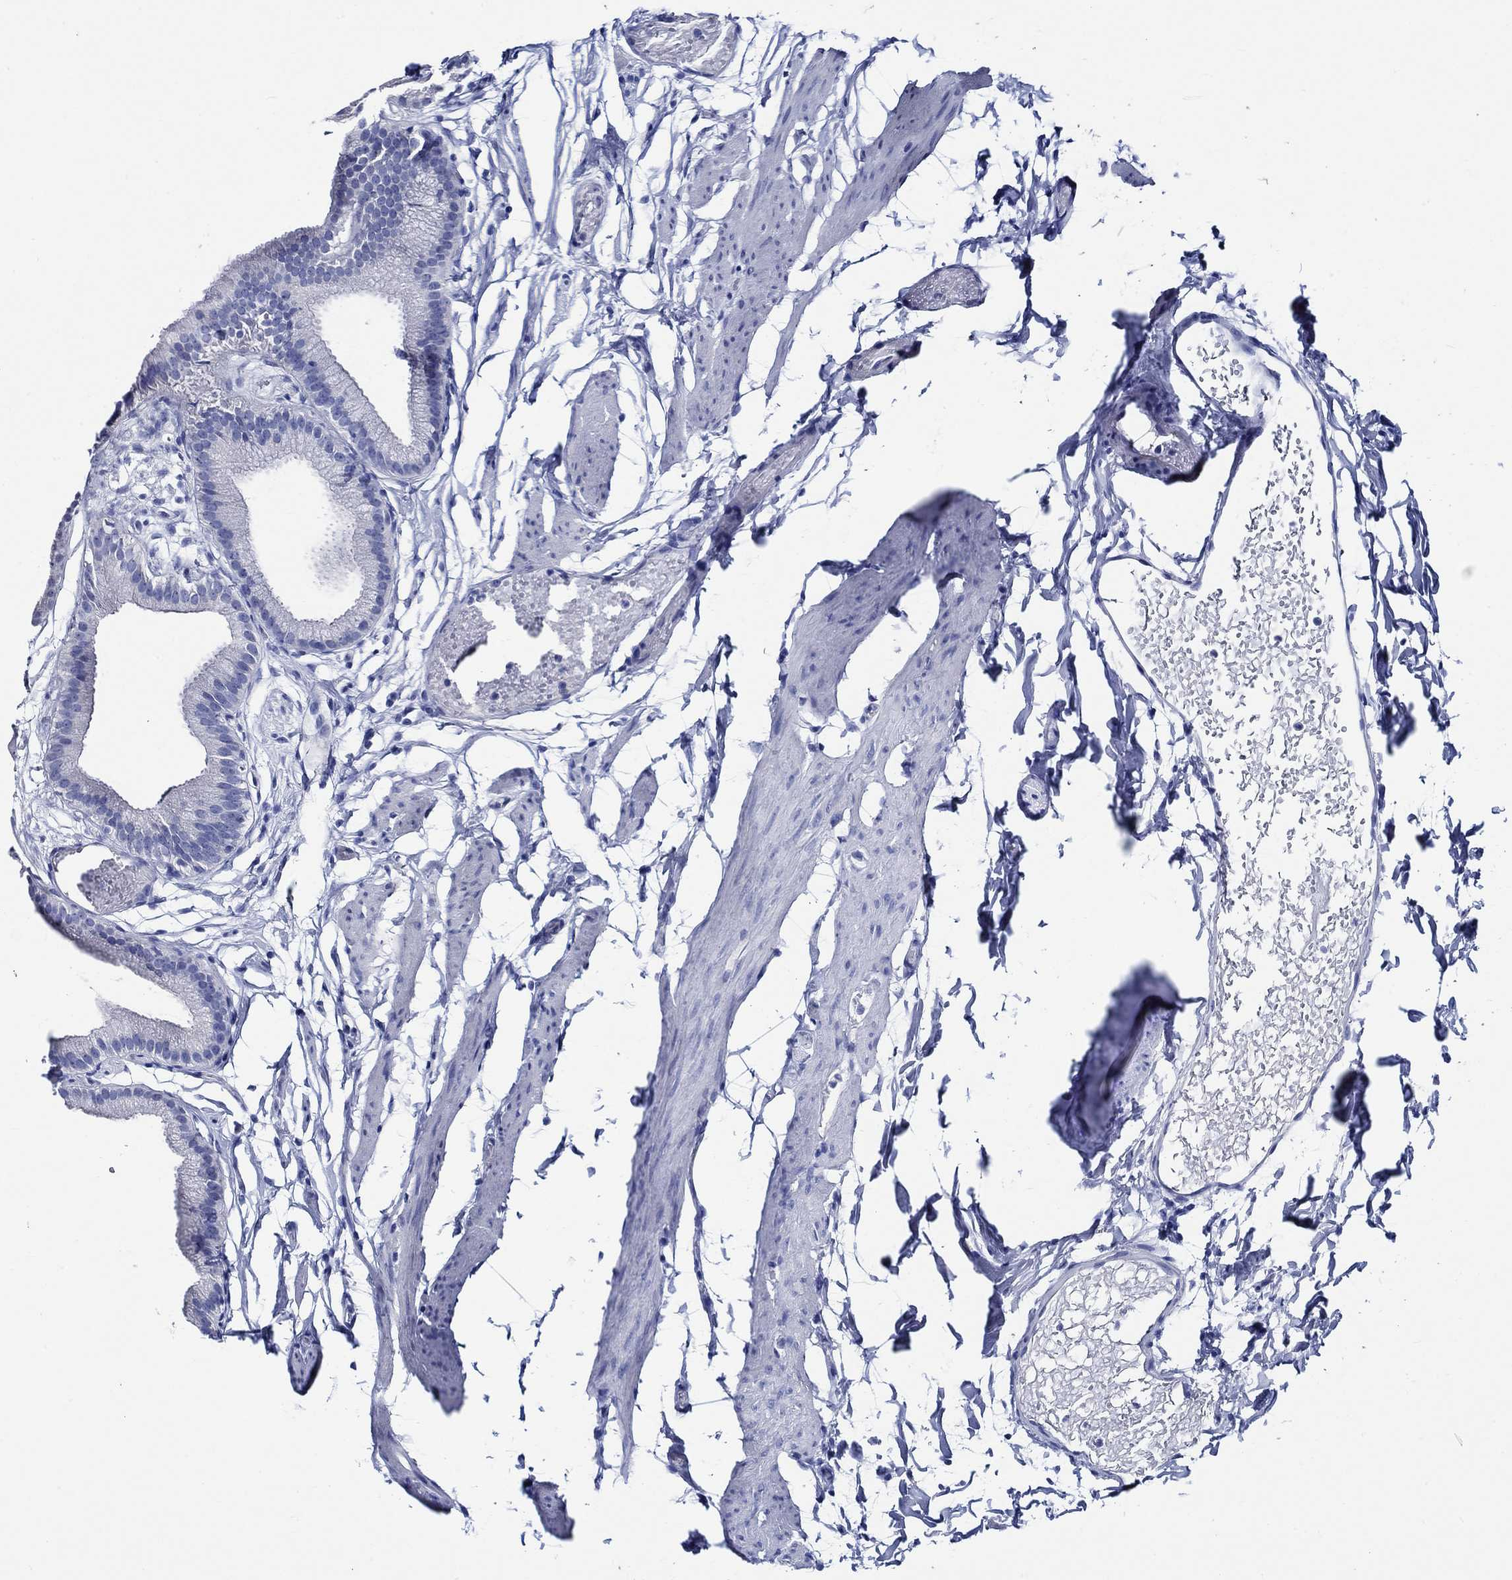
{"staining": {"intensity": "negative", "quantity": "none", "location": "none"}, "tissue": "gallbladder", "cell_type": "Glandular cells", "image_type": "normal", "snomed": [{"axis": "morphology", "description": "Normal tissue, NOS"}, {"axis": "topography", "description": "Gallbladder"}], "caption": "Image shows no significant protein positivity in glandular cells of unremarkable gallbladder. The staining was performed using DAB (3,3'-diaminobenzidine) to visualize the protein expression in brown, while the nuclei were stained in blue with hematoxylin (Magnification: 20x).", "gene": "WDR62", "patient": {"sex": "female", "age": 45}}